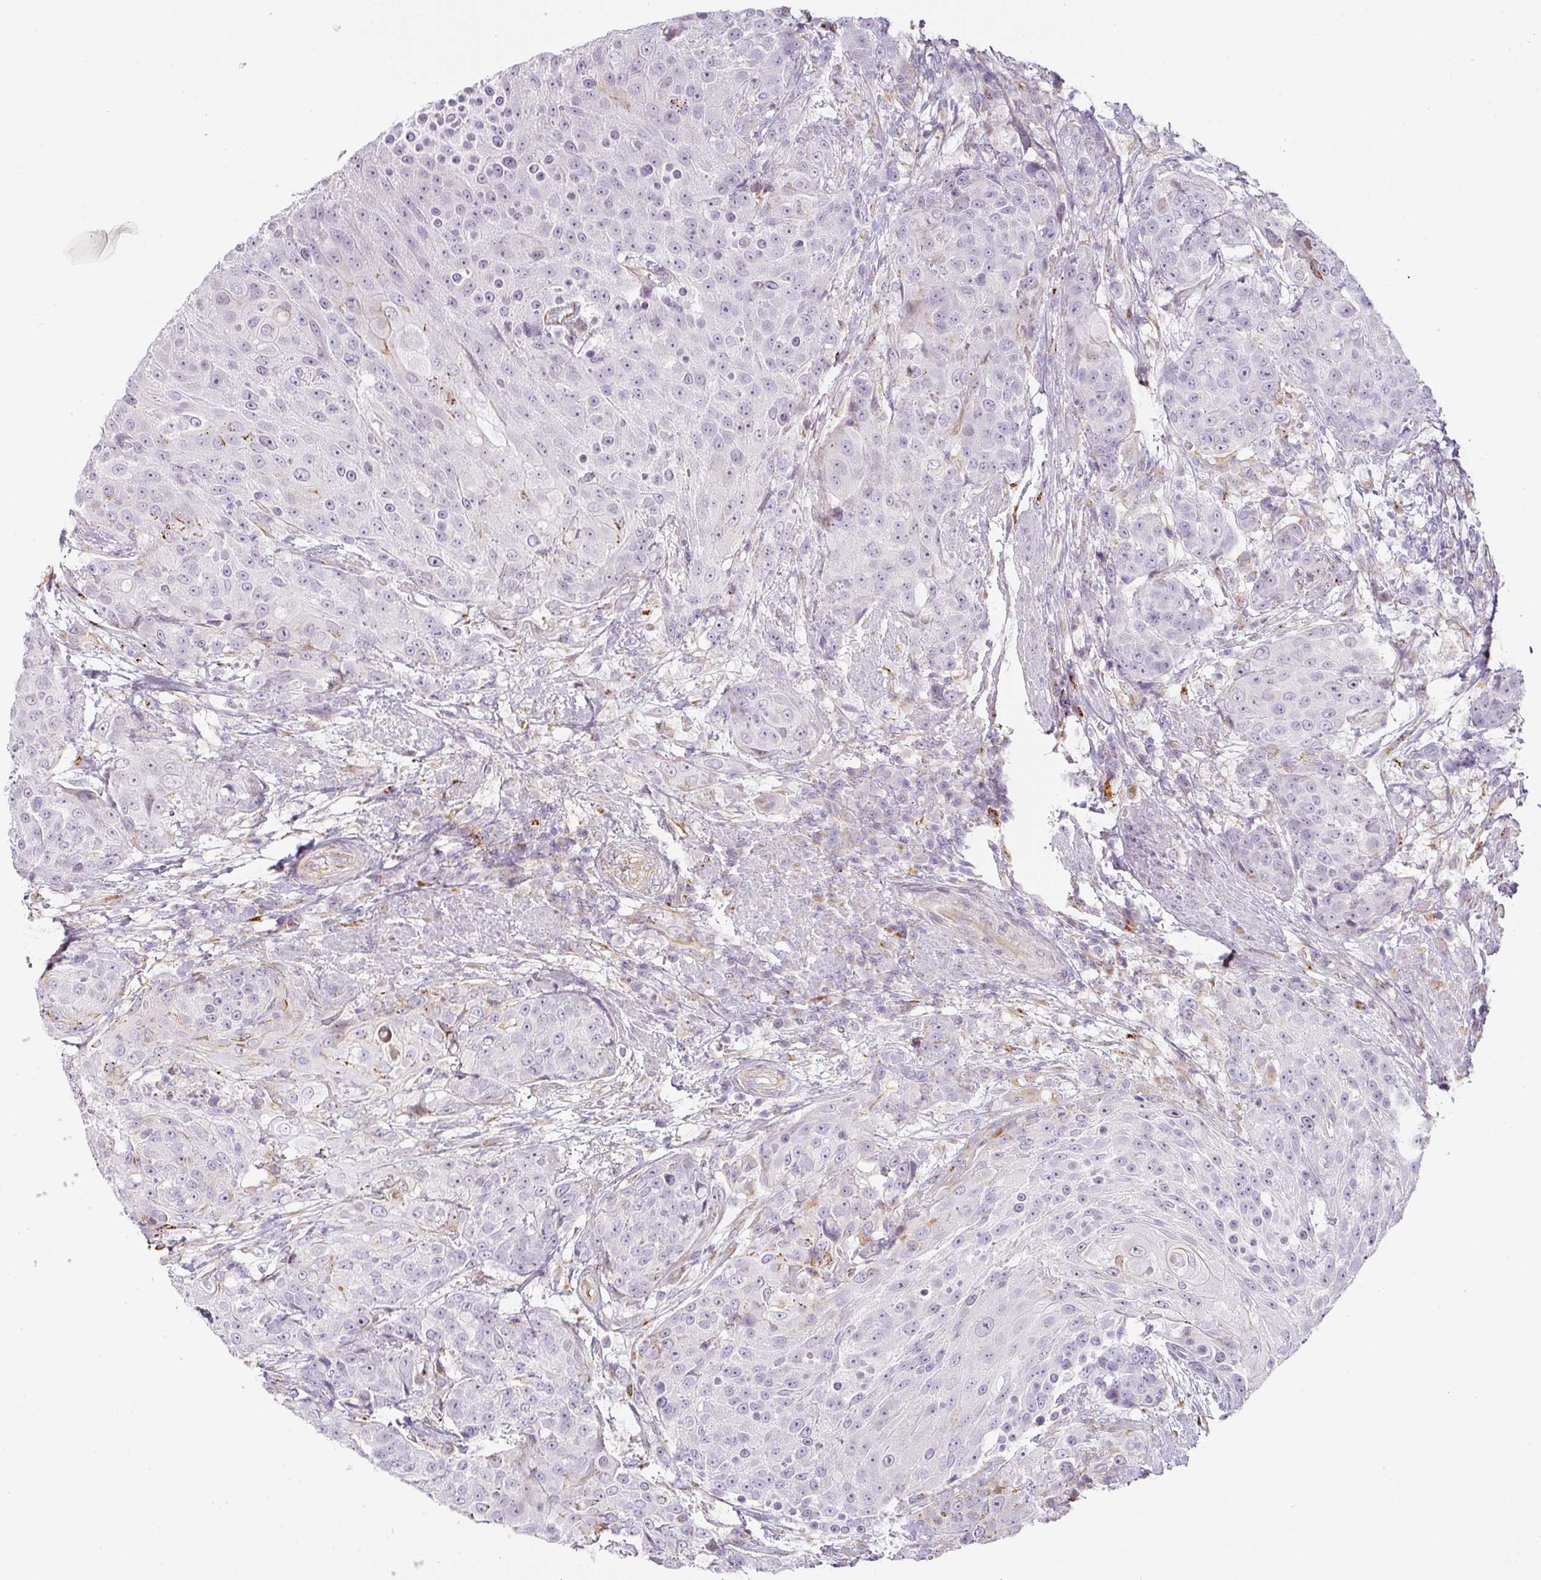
{"staining": {"intensity": "negative", "quantity": "none", "location": "none"}, "tissue": "urothelial cancer", "cell_type": "Tumor cells", "image_type": "cancer", "snomed": [{"axis": "morphology", "description": "Urothelial carcinoma, High grade"}, {"axis": "topography", "description": "Urinary bladder"}], "caption": "A high-resolution photomicrograph shows IHC staining of urothelial cancer, which demonstrates no significant positivity in tumor cells.", "gene": "ATP8B2", "patient": {"sex": "female", "age": 63}}